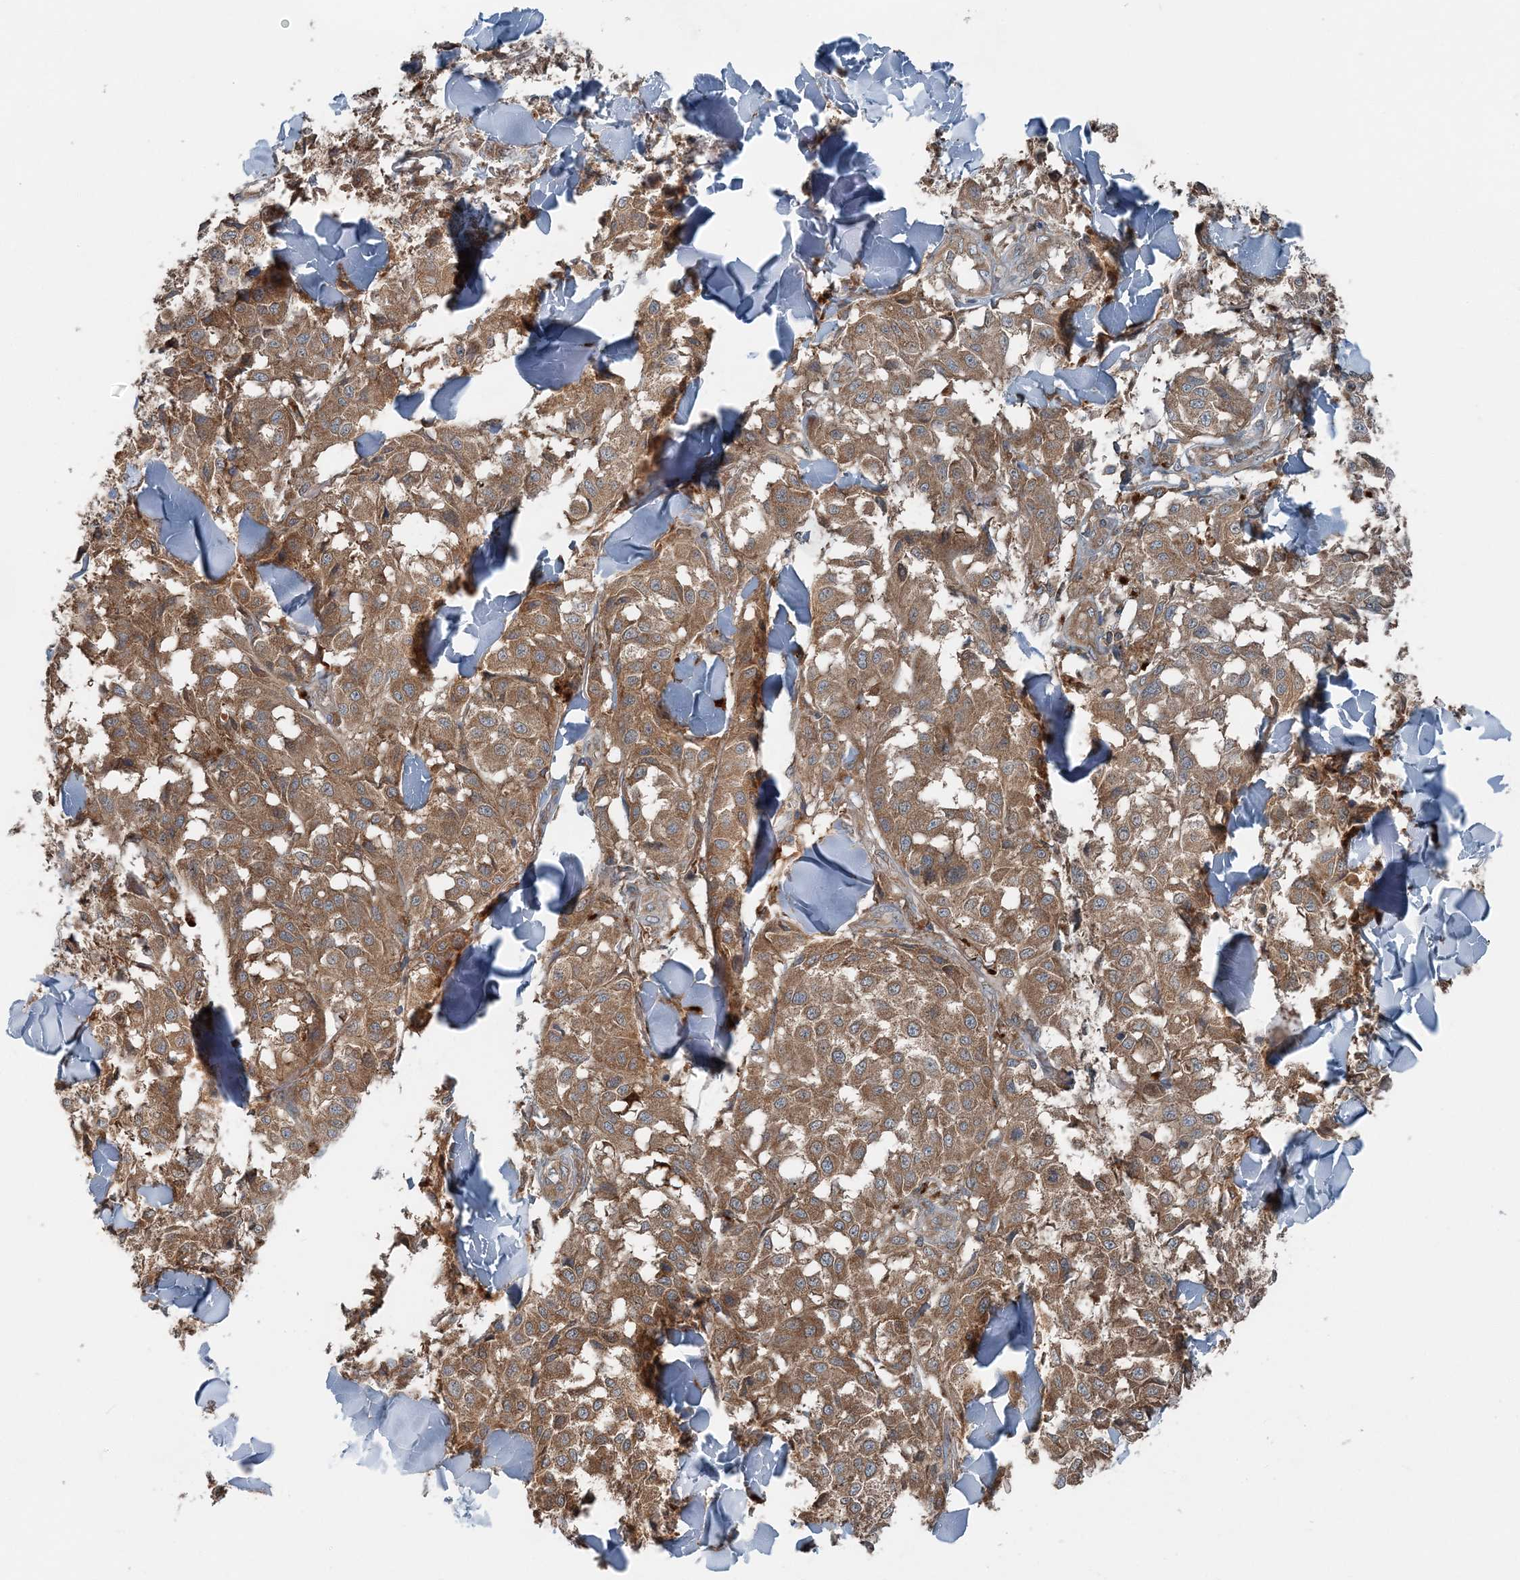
{"staining": {"intensity": "moderate", "quantity": ">75%", "location": "cytoplasmic/membranous"}, "tissue": "melanoma", "cell_type": "Tumor cells", "image_type": "cancer", "snomed": [{"axis": "morphology", "description": "Malignant melanoma, NOS"}, {"axis": "topography", "description": "Skin"}], "caption": "The micrograph shows a brown stain indicating the presence of a protein in the cytoplasmic/membranous of tumor cells in melanoma.", "gene": "ASNSD1", "patient": {"sex": "female", "age": 64}}